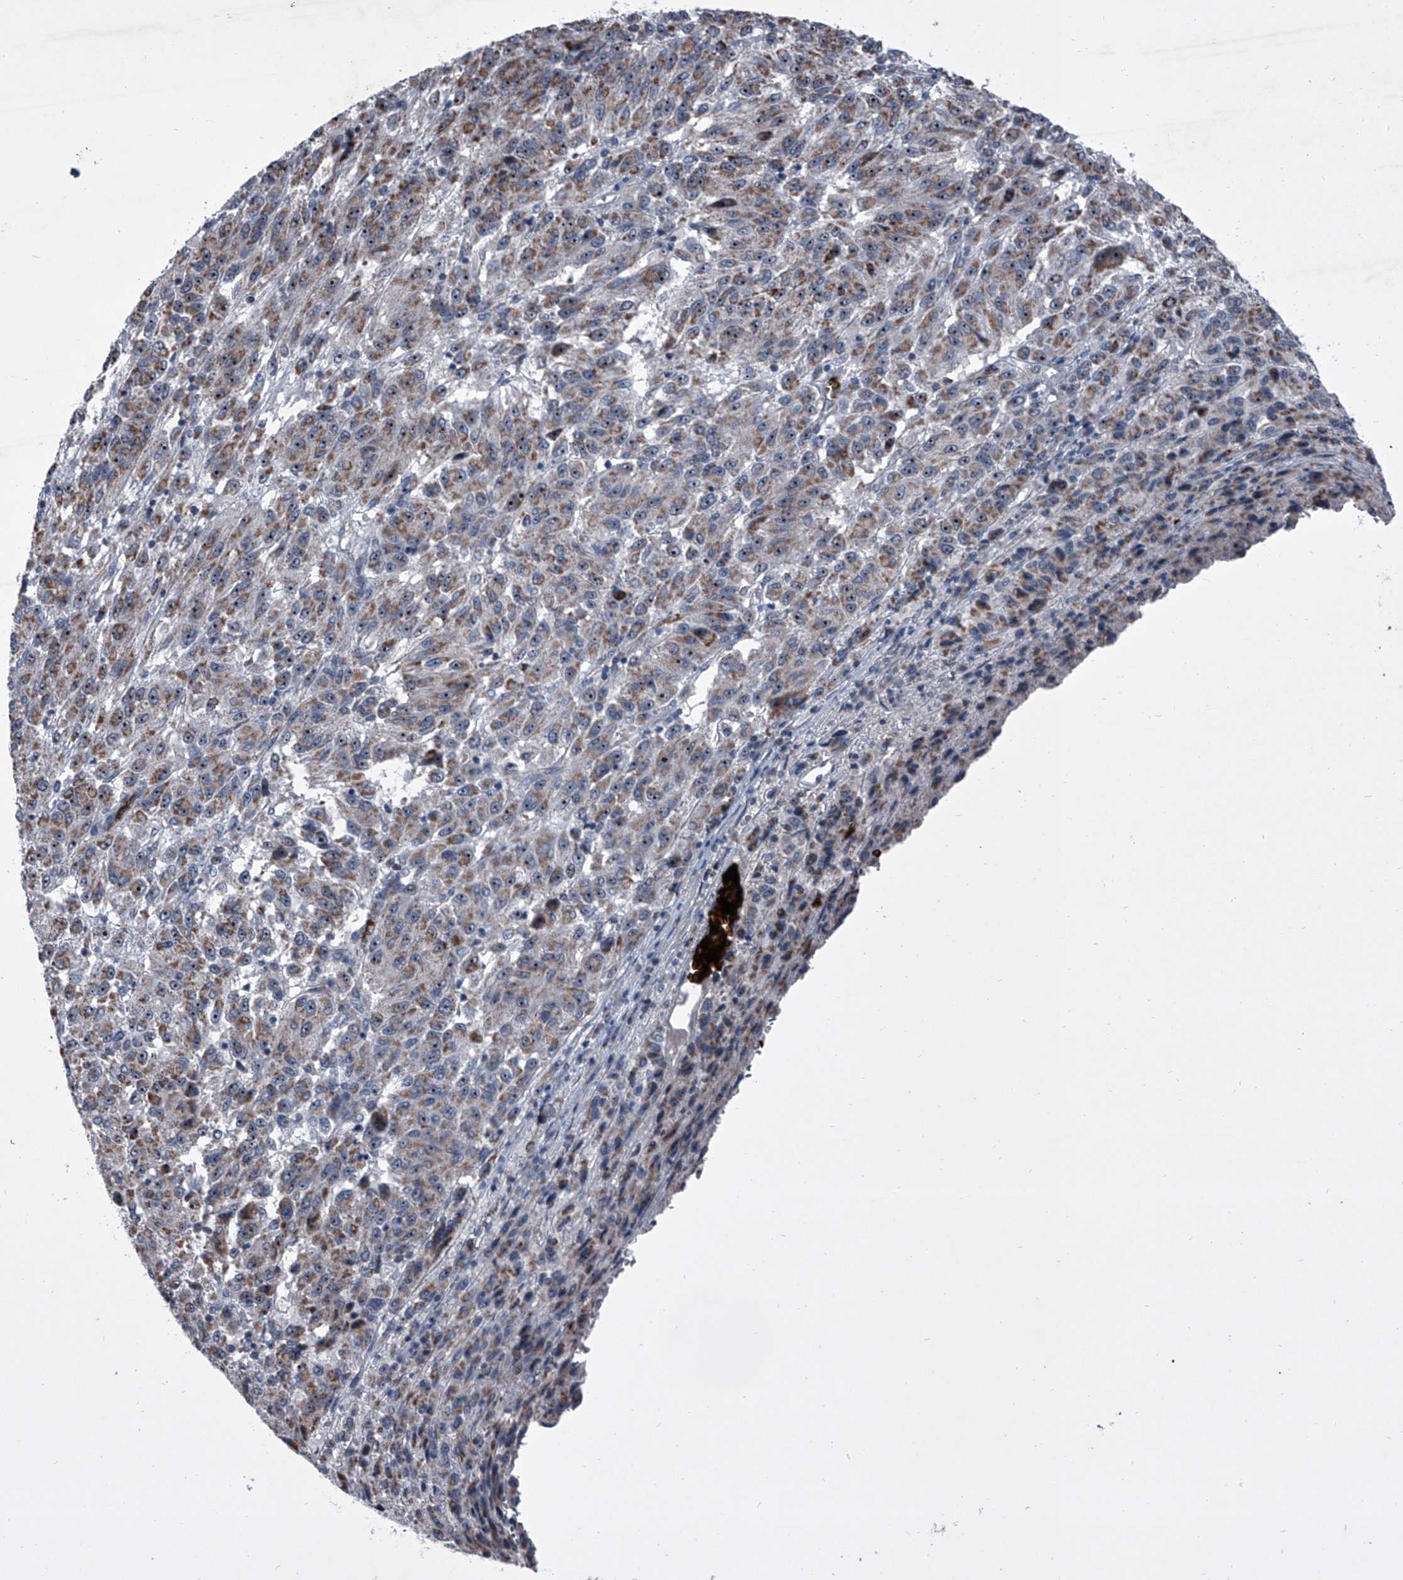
{"staining": {"intensity": "moderate", "quantity": ">75%", "location": "cytoplasmic/membranous,nuclear"}, "tissue": "melanoma", "cell_type": "Tumor cells", "image_type": "cancer", "snomed": [{"axis": "morphology", "description": "Malignant melanoma, Metastatic site"}, {"axis": "topography", "description": "Lung"}], "caption": "DAB immunohistochemical staining of human malignant melanoma (metastatic site) displays moderate cytoplasmic/membranous and nuclear protein positivity in about >75% of tumor cells.", "gene": "CEP85L", "patient": {"sex": "male", "age": 64}}